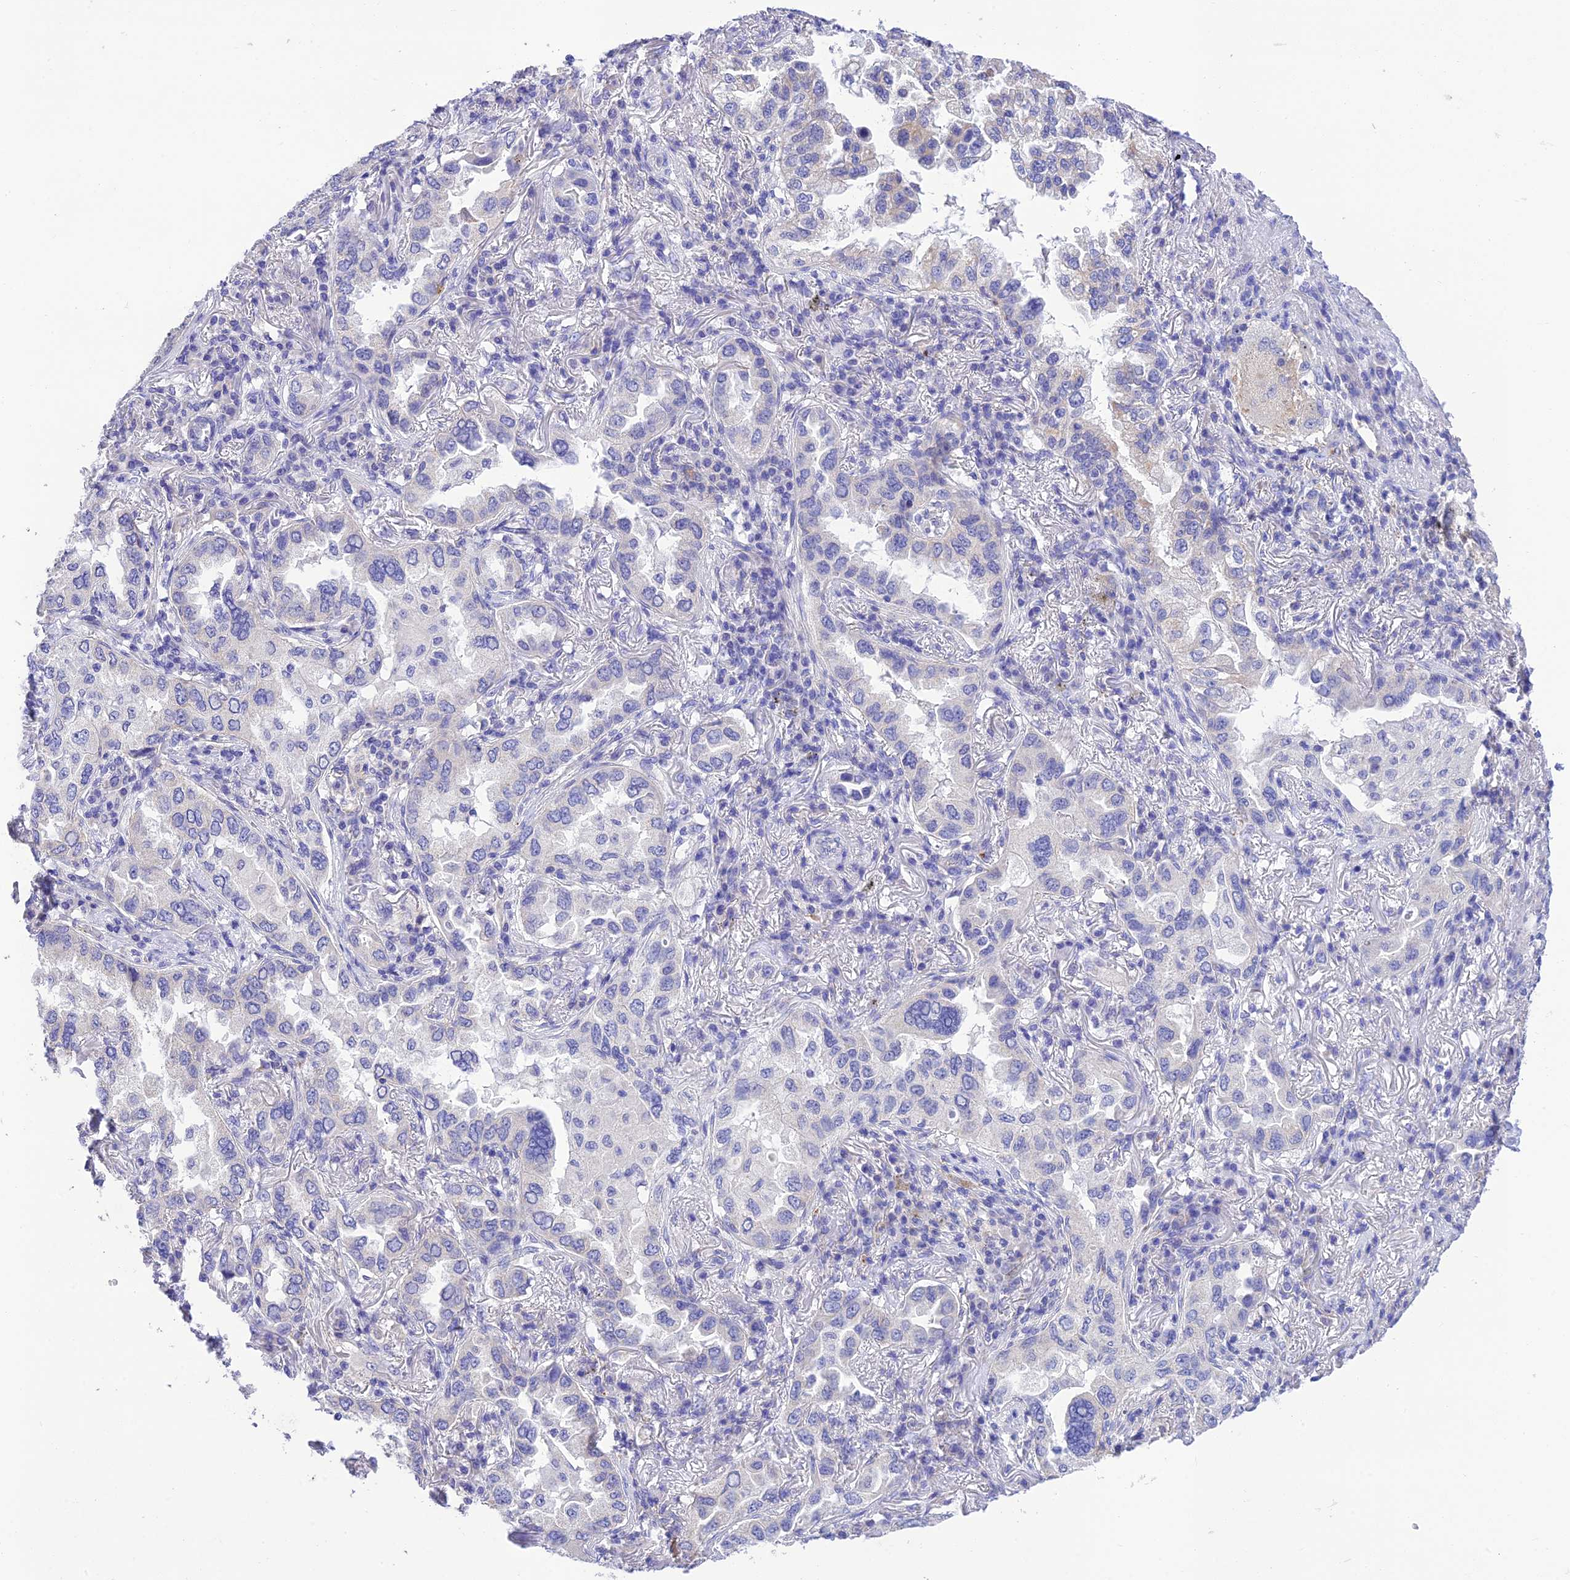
{"staining": {"intensity": "moderate", "quantity": "<25%", "location": "cytoplasmic/membranous"}, "tissue": "lung cancer", "cell_type": "Tumor cells", "image_type": "cancer", "snomed": [{"axis": "morphology", "description": "Adenocarcinoma, NOS"}, {"axis": "topography", "description": "Lung"}], "caption": "Tumor cells show low levels of moderate cytoplasmic/membranous staining in about <25% of cells in human lung adenocarcinoma.", "gene": "MS4A5", "patient": {"sex": "female", "age": 69}}